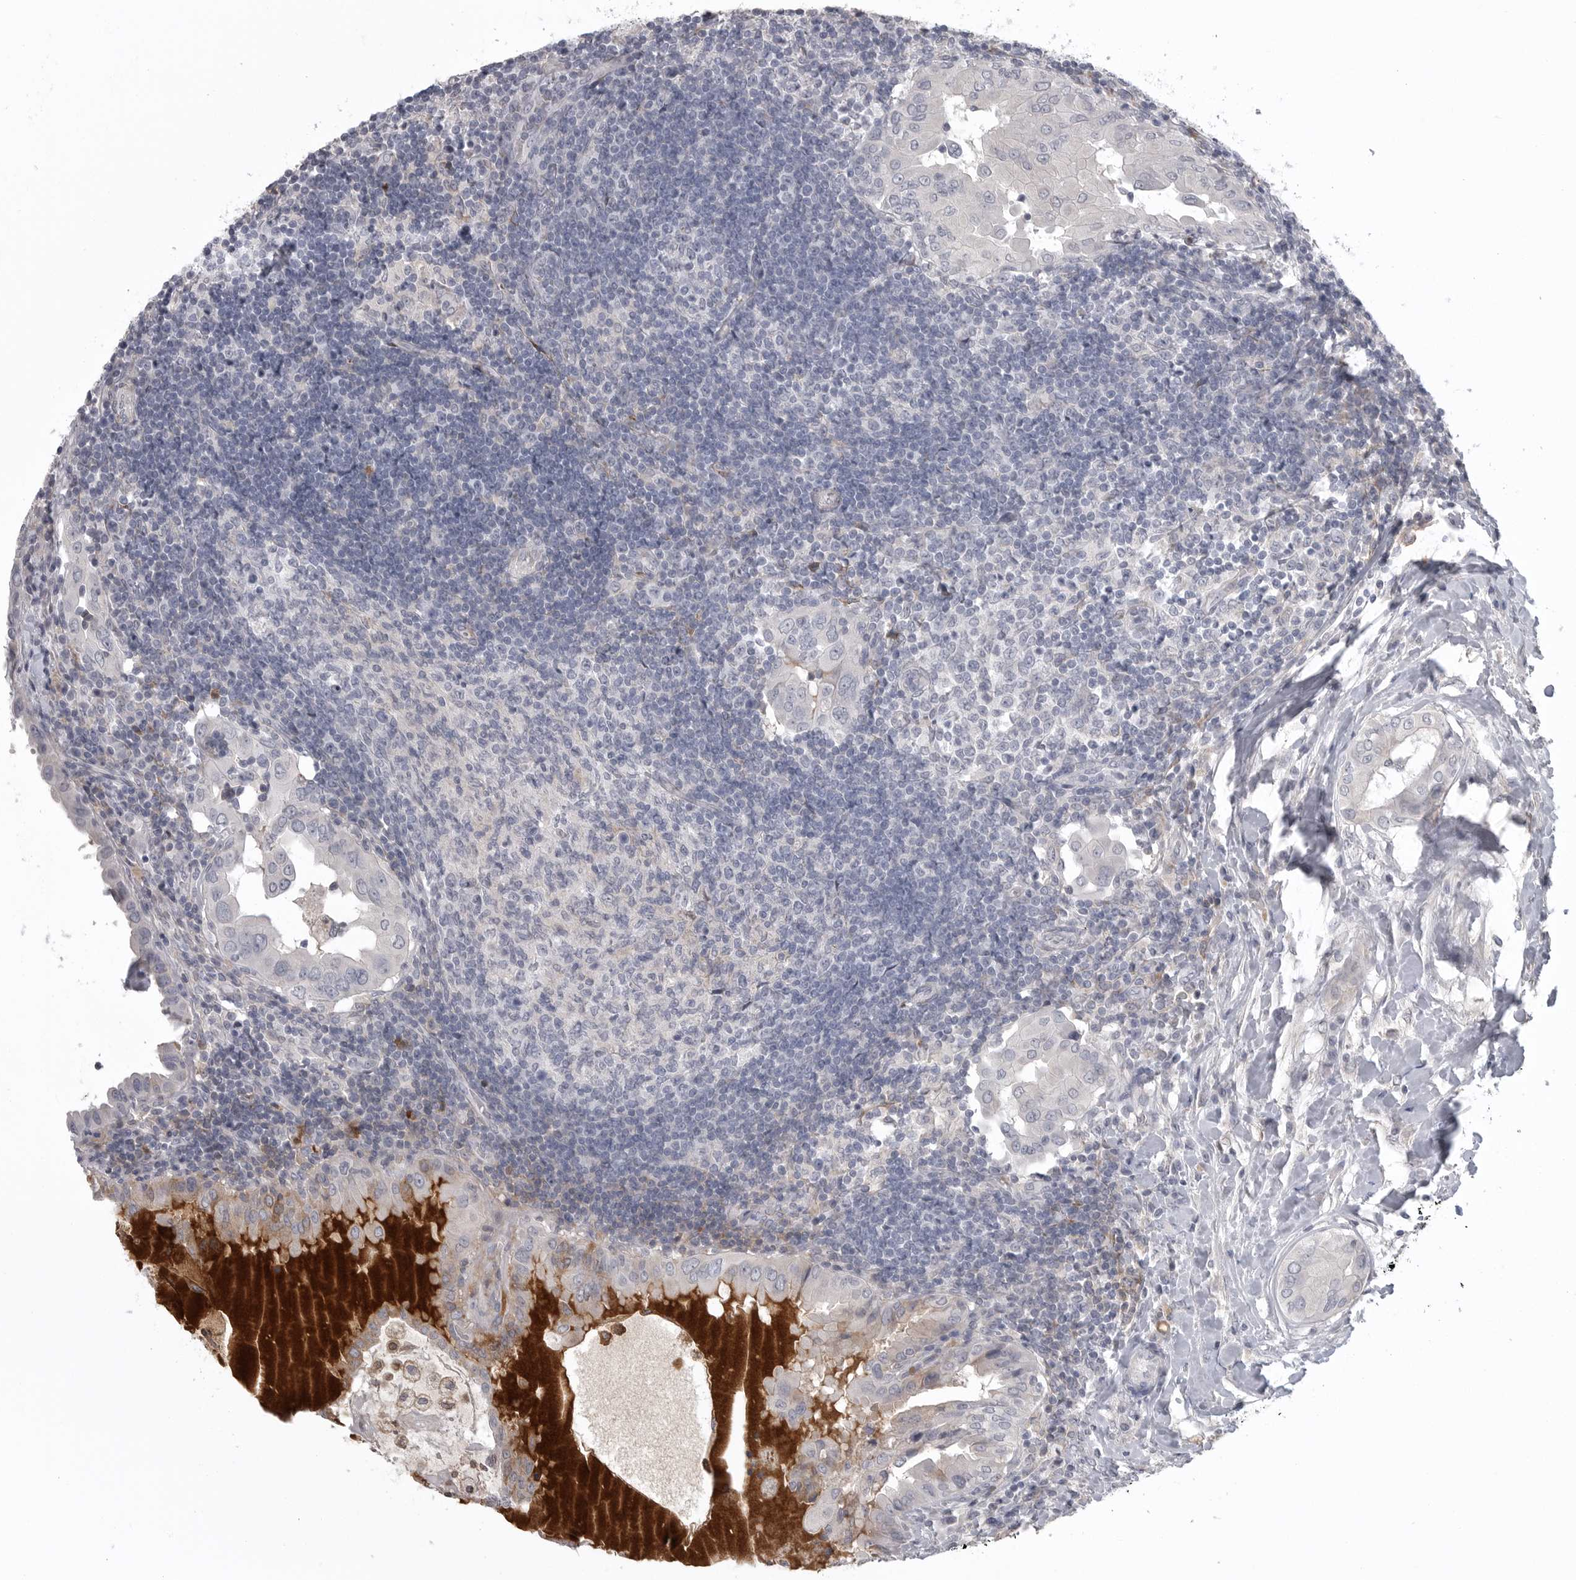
{"staining": {"intensity": "negative", "quantity": "none", "location": "none"}, "tissue": "thyroid cancer", "cell_type": "Tumor cells", "image_type": "cancer", "snomed": [{"axis": "morphology", "description": "Papillary adenocarcinoma, NOS"}, {"axis": "topography", "description": "Thyroid gland"}], "caption": "Immunohistochemistry of thyroid cancer shows no positivity in tumor cells.", "gene": "SERPING1", "patient": {"sex": "male", "age": 33}}